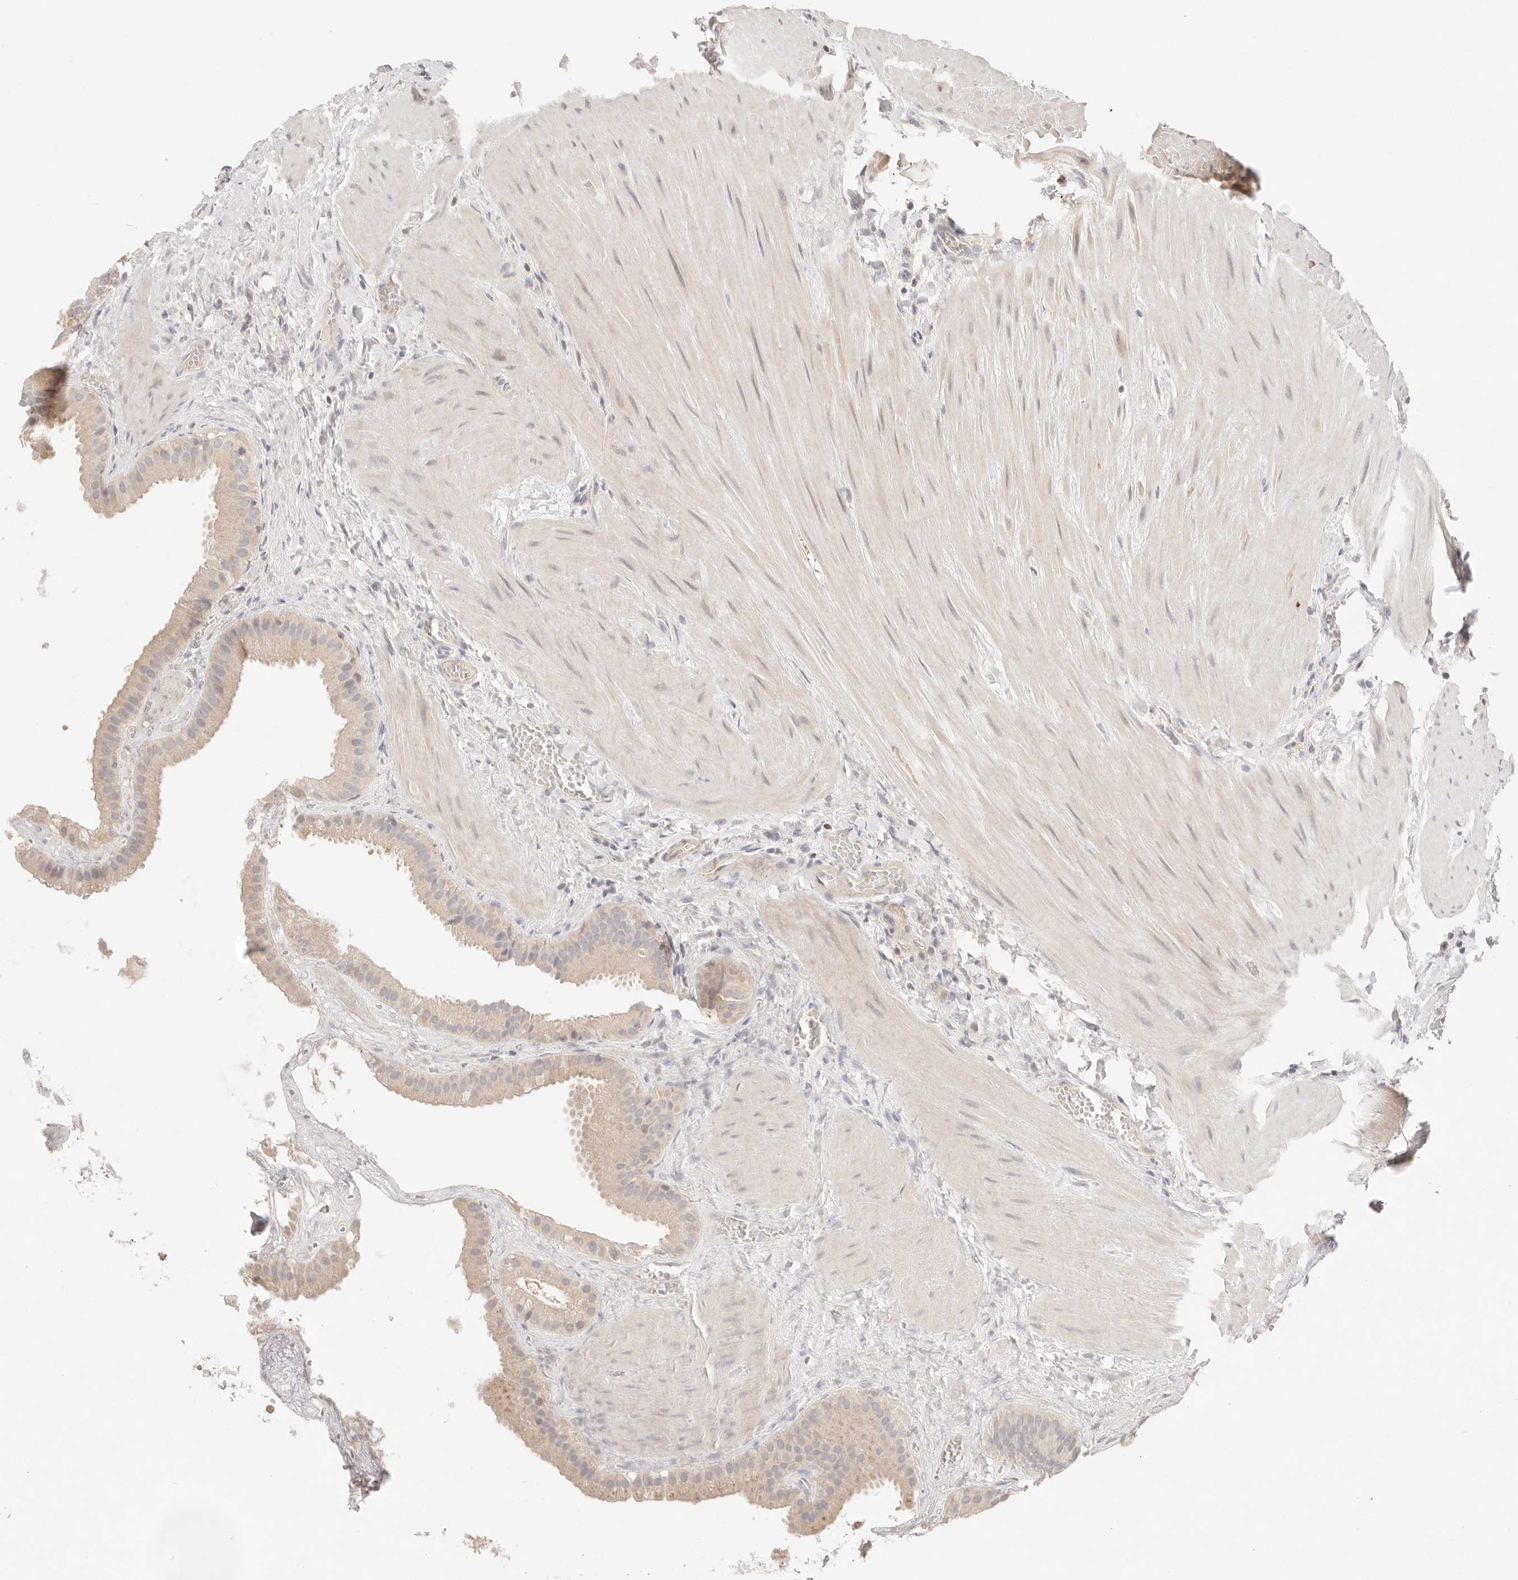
{"staining": {"intensity": "weak", "quantity": ">75%", "location": "cytoplasmic/membranous"}, "tissue": "gallbladder", "cell_type": "Glandular cells", "image_type": "normal", "snomed": [{"axis": "morphology", "description": "Normal tissue, NOS"}, {"axis": "topography", "description": "Gallbladder"}], "caption": "The micrograph demonstrates immunohistochemical staining of normal gallbladder. There is weak cytoplasmic/membranous expression is appreciated in about >75% of glandular cells.", "gene": "SPHK1", "patient": {"sex": "male", "age": 55}}